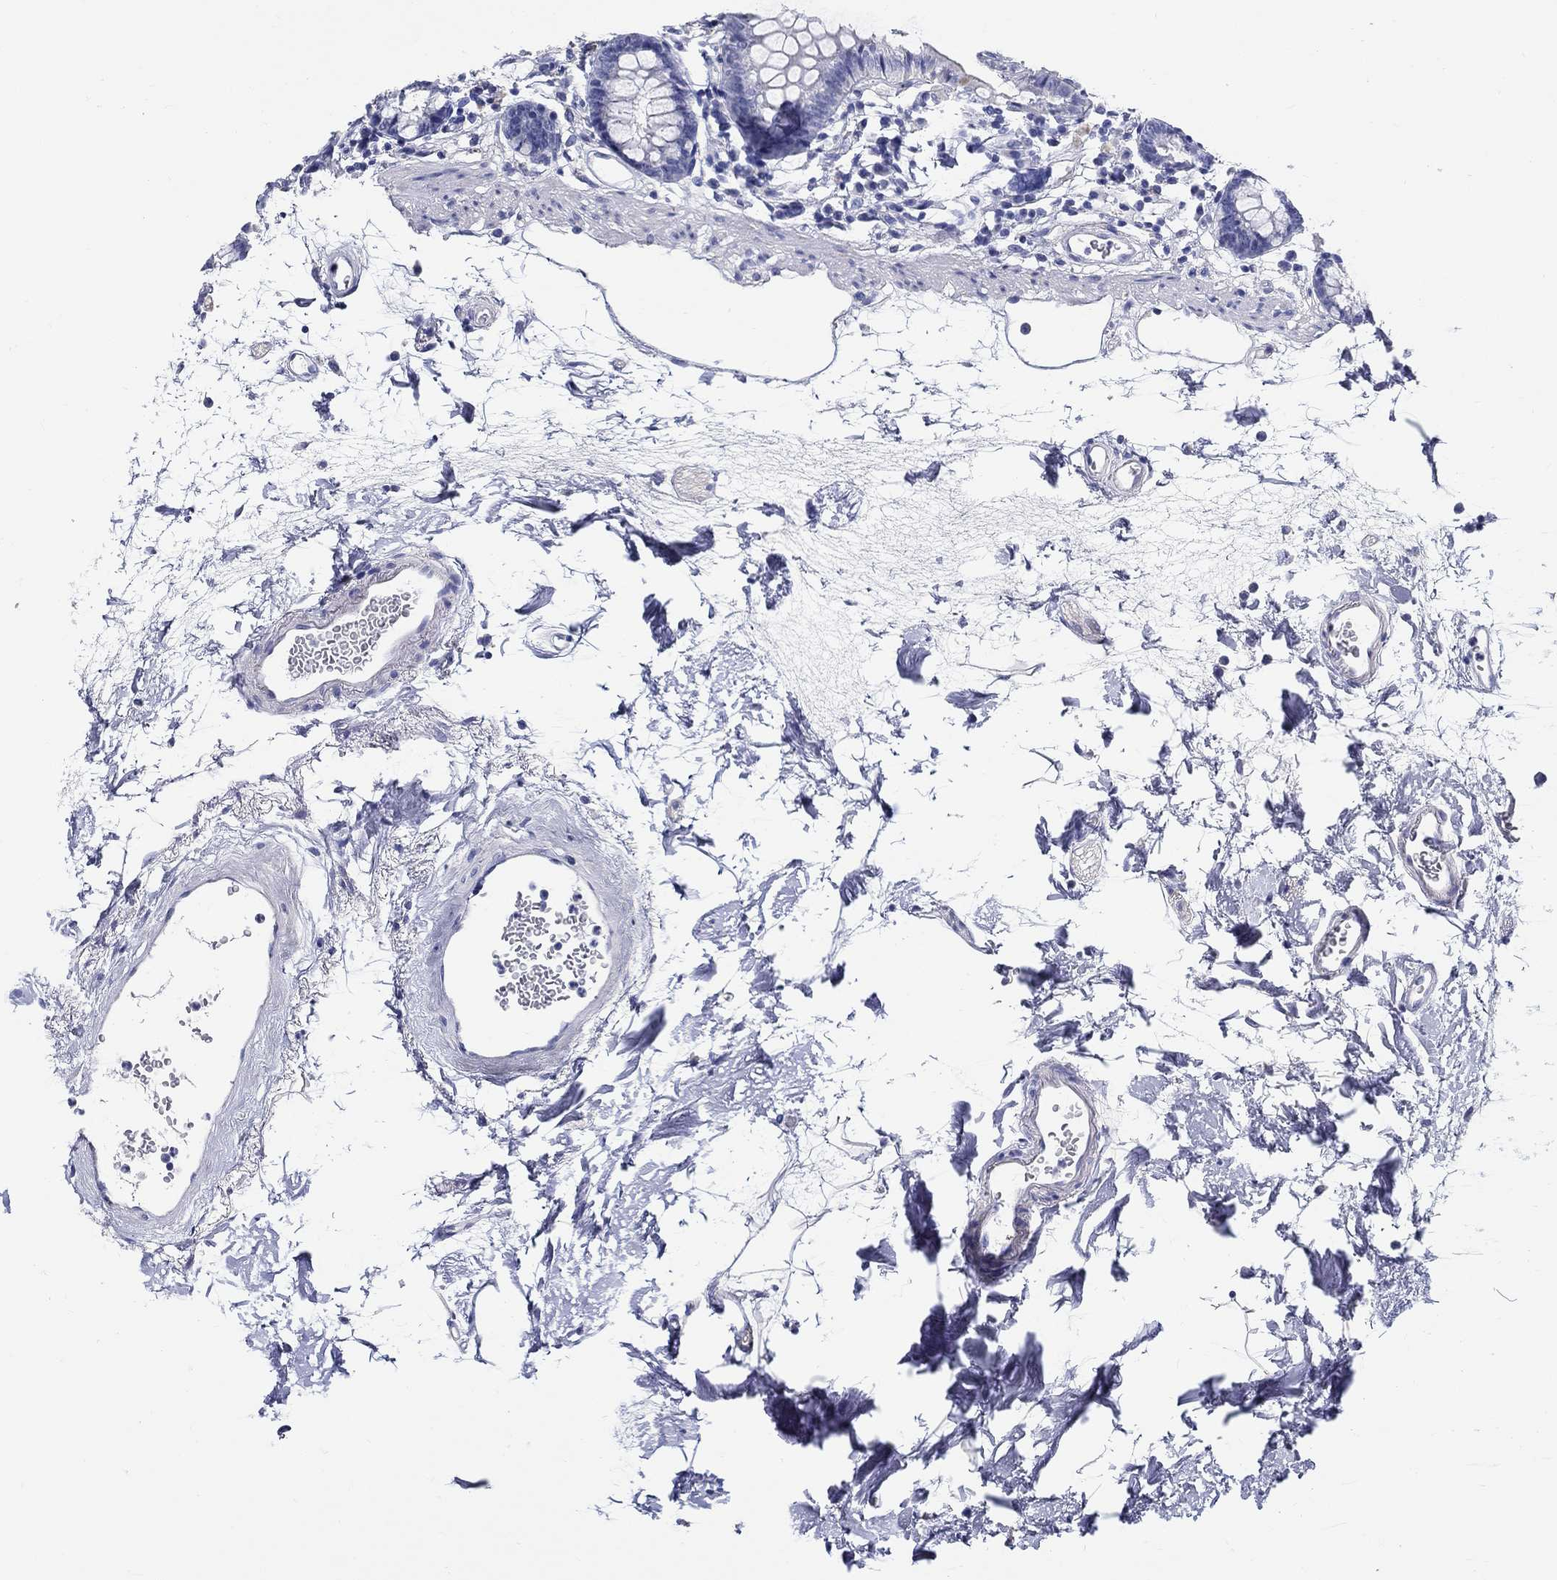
{"staining": {"intensity": "negative", "quantity": "none", "location": "none"}, "tissue": "colon", "cell_type": "Endothelial cells", "image_type": "normal", "snomed": [{"axis": "morphology", "description": "Normal tissue, NOS"}, {"axis": "topography", "description": "Colon"}], "caption": "Image shows no significant protein expression in endothelial cells of unremarkable colon.", "gene": "CRYGS", "patient": {"sex": "female", "age": 84}}